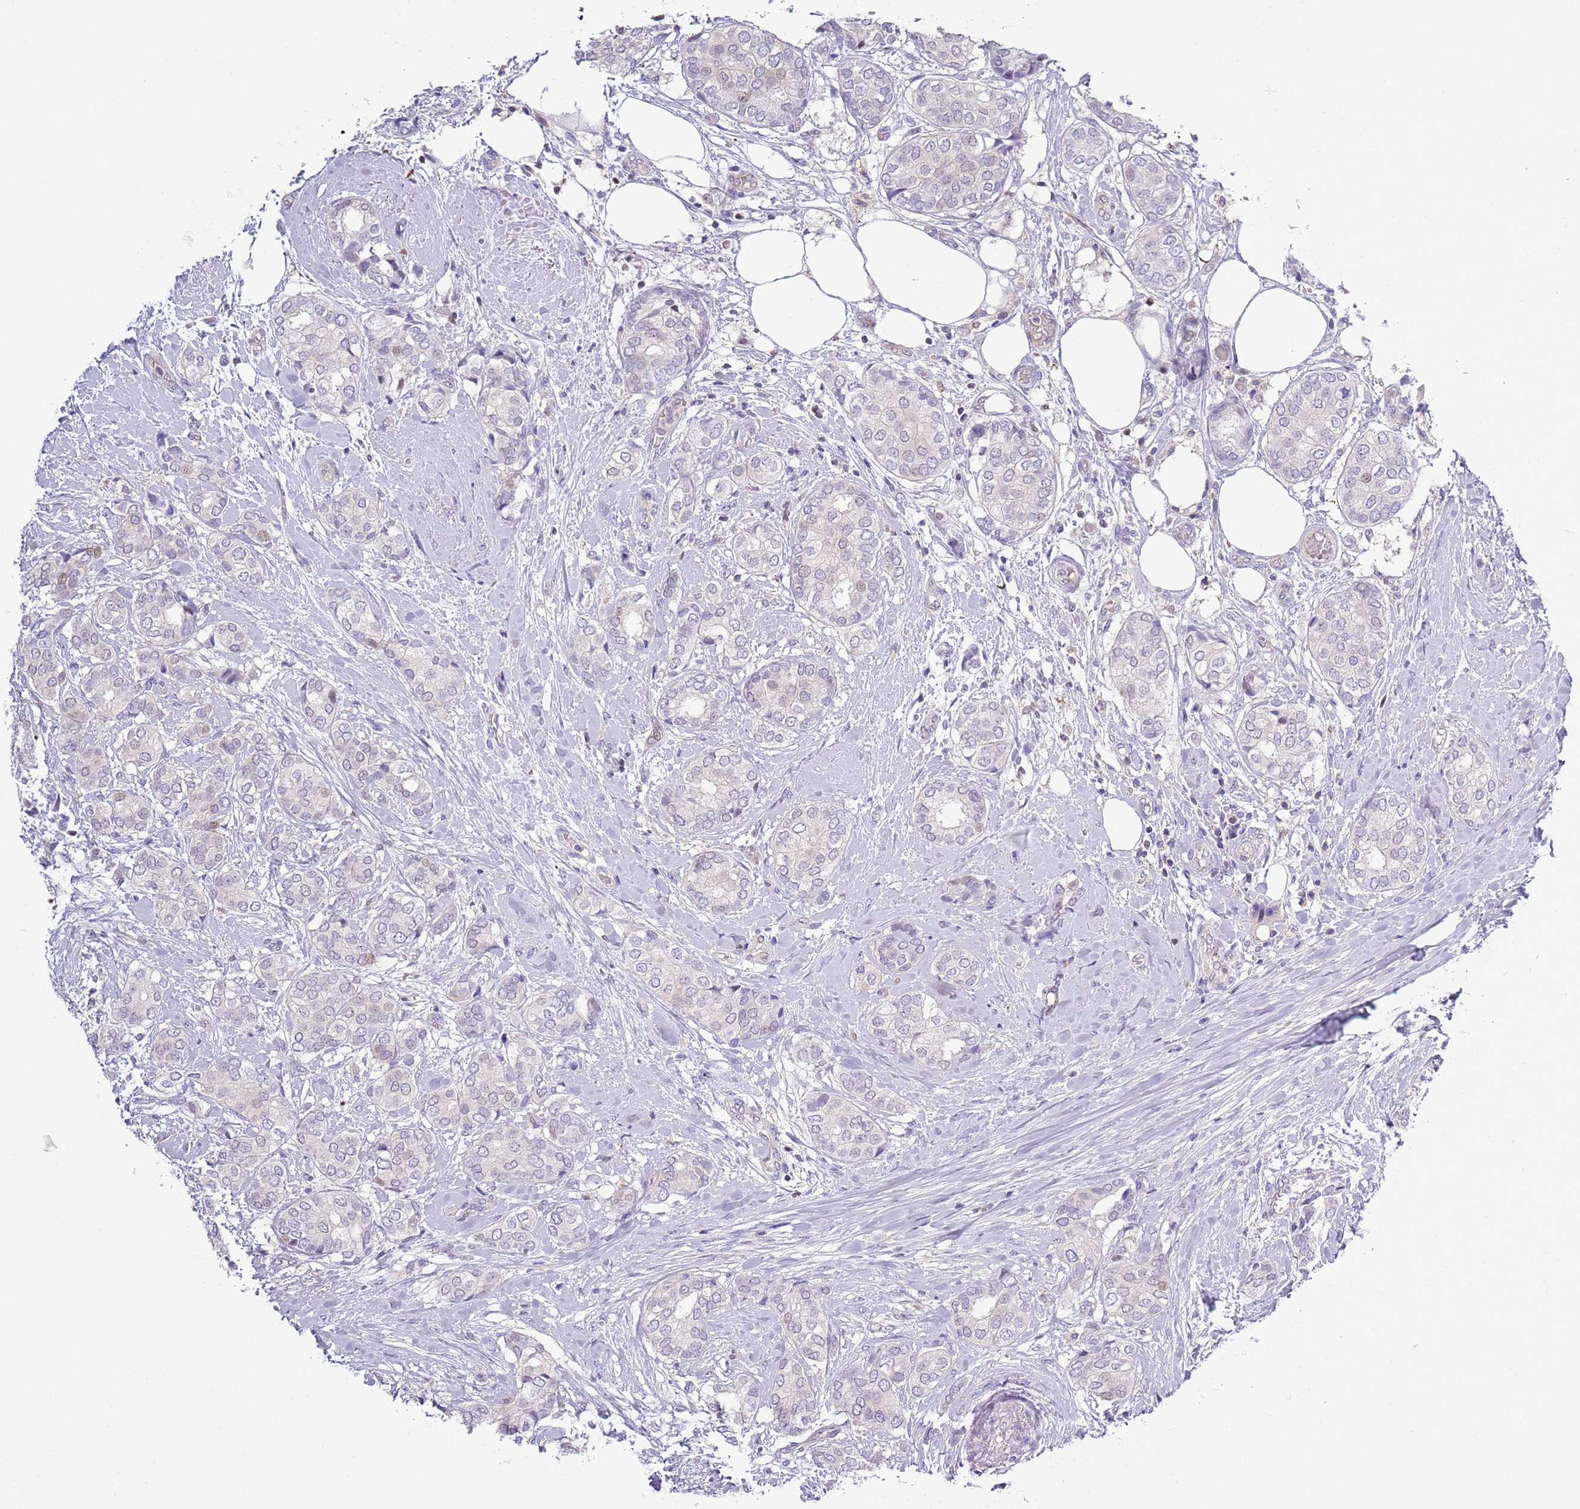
{"staining": {"intensity": "negative", "quantity": "none", "location": "none"}, "tissue": "breast cancer", "cell_type": "Tumor cells", "image_type": "cancer", "snomed": [{"axis": "morphology", "description": "Duct carcinoma"}, {"axis": "topography", "description": "Breast"}], "caption": "Protein analysis of breast intraductal carcinoma displays no significant positivity in tumor cells.", "gene": "NBPF6", "patient": {"sex": "female", "age": 73}}